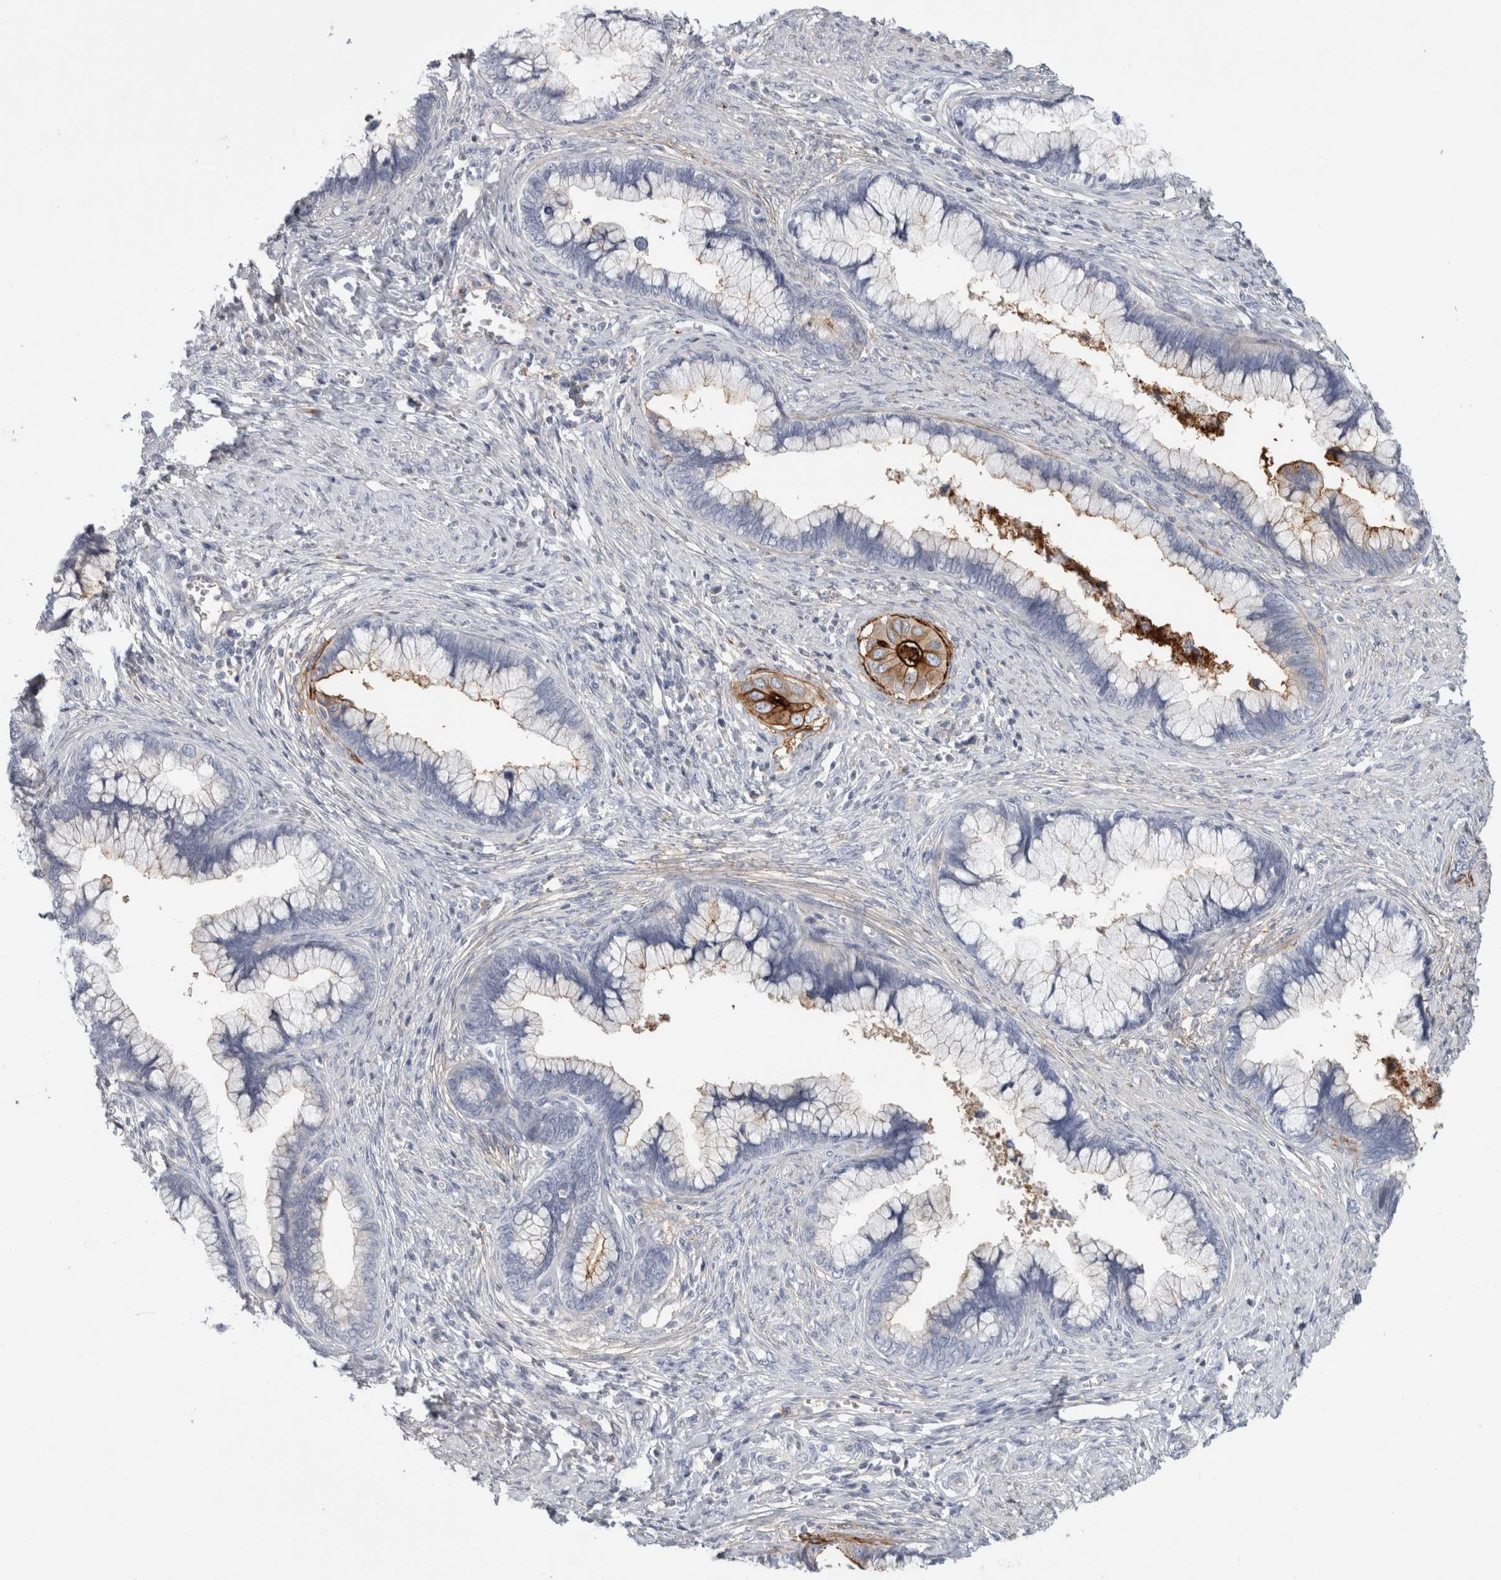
{"staining": {"intensity": "strong", "quantity": "<25%", "location": "cytoplasmic/membranous"}, "tissue": "cervical cancer", "cell_type": "Tumor cells", "image_type": "cancer", "snomed": [{"axis": "morphology", "description": "Adenocarcinoma, NOS"}, {"axis": "topography", "description": "Cervix"}], "caption": "A high-resolution image shows immunohistochemistry (IHC) staining of cervical cancer (adenocarcinoma), which reveals strong cytoplasmic/membranous staining in about <25% of tumor cells.", "gene": "CD55", "patient": {"sex": "female", "age": 44}}